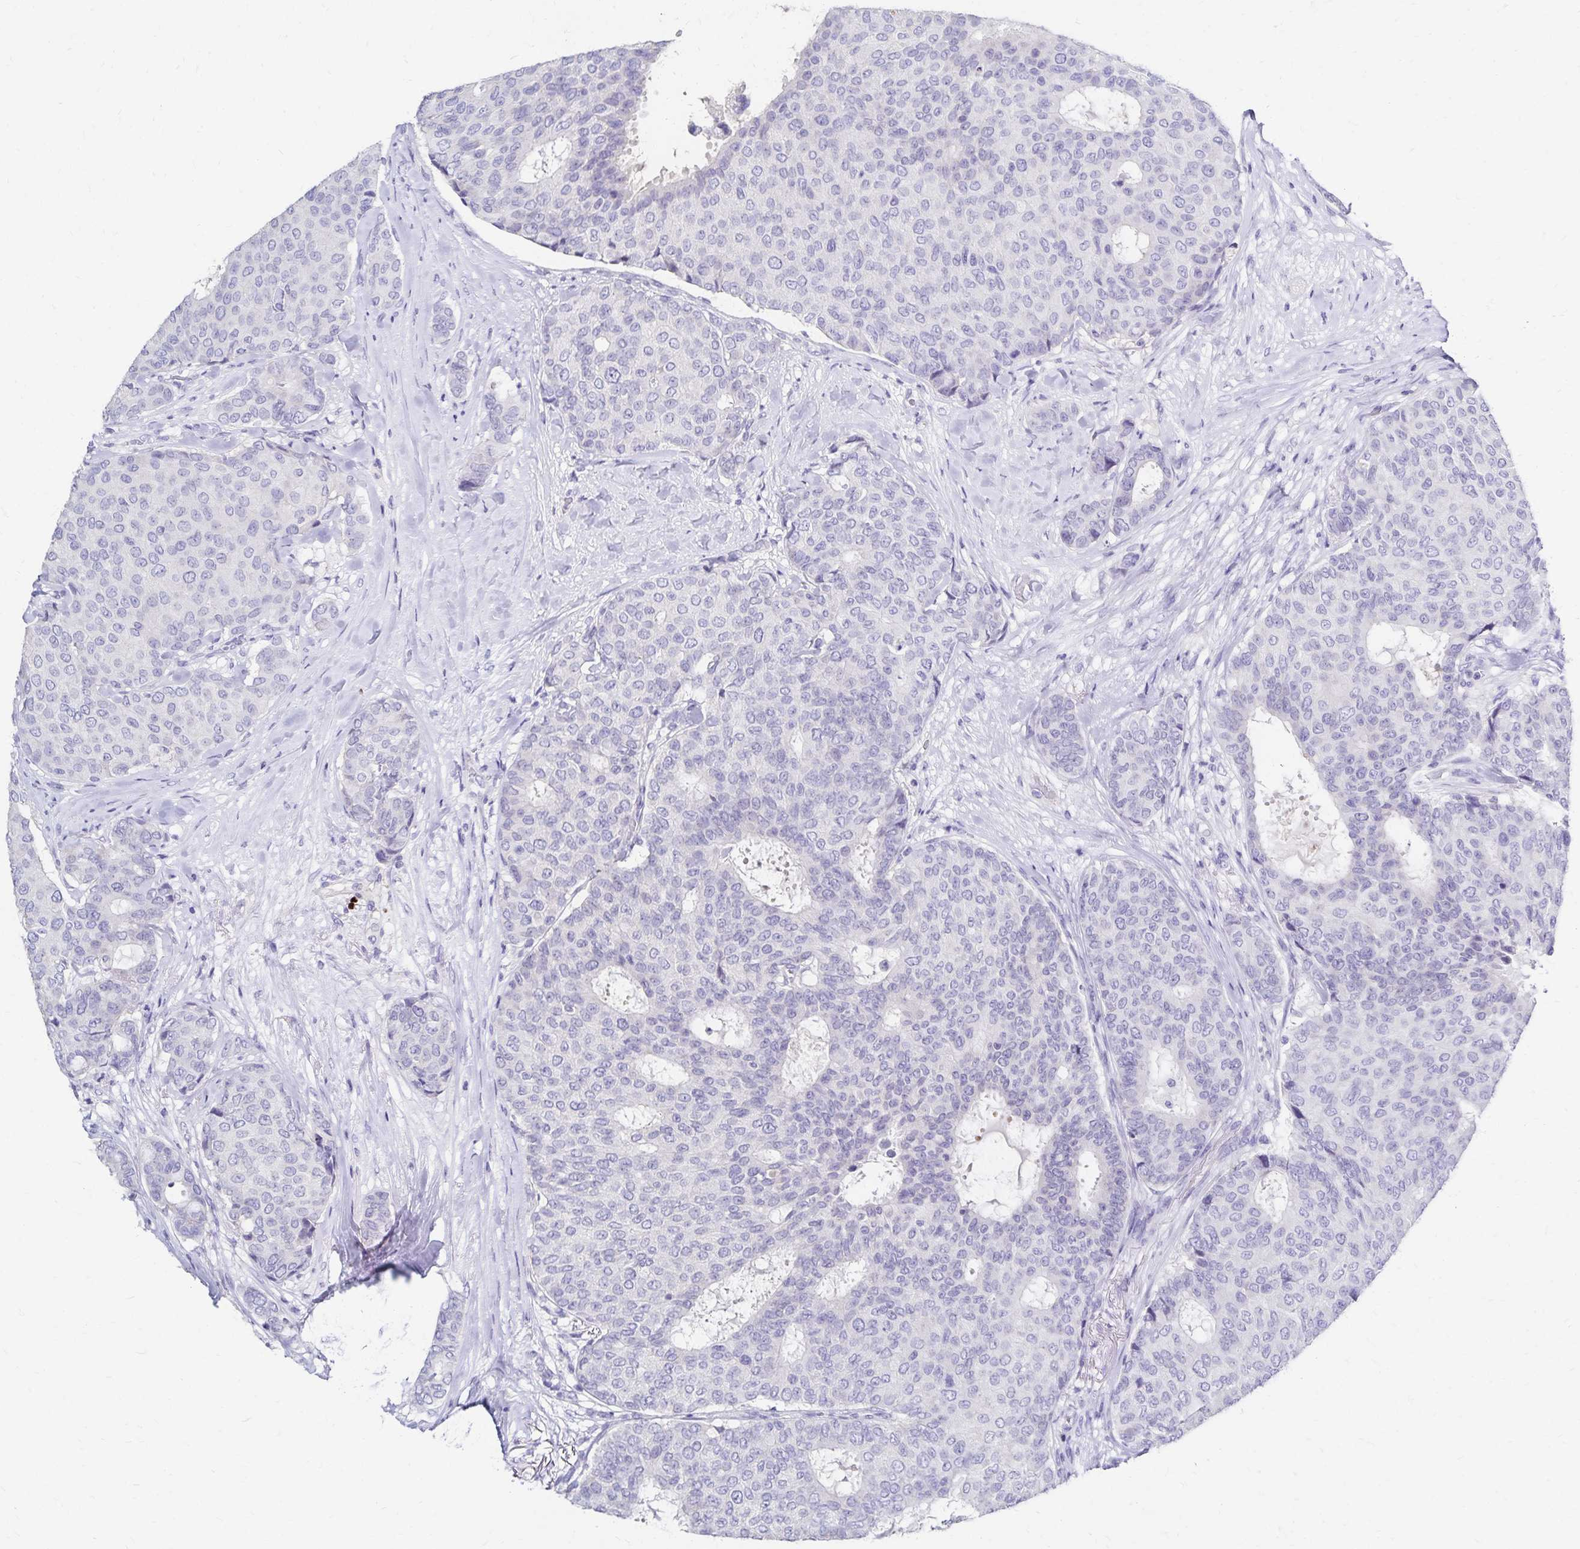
{"staining": {"intensity": "negative", "quantity": "none", "location": "none"}, "tissue": "breast cancer", "cell_type": "Tumor cells", "image_type": "cancer", "snomed": [{"axis": "morphology", "description": "Duct carcinoma"}, {"axis": "topography", "description": "Breast"}], "caption": "An immunohistochemistry (IHC) photomicrograph of breast cancer is shown. There is no staining in tumor cells of breast cancer.", "gene": "PAX5", "patient": {"sex": "female", "age": 75}}